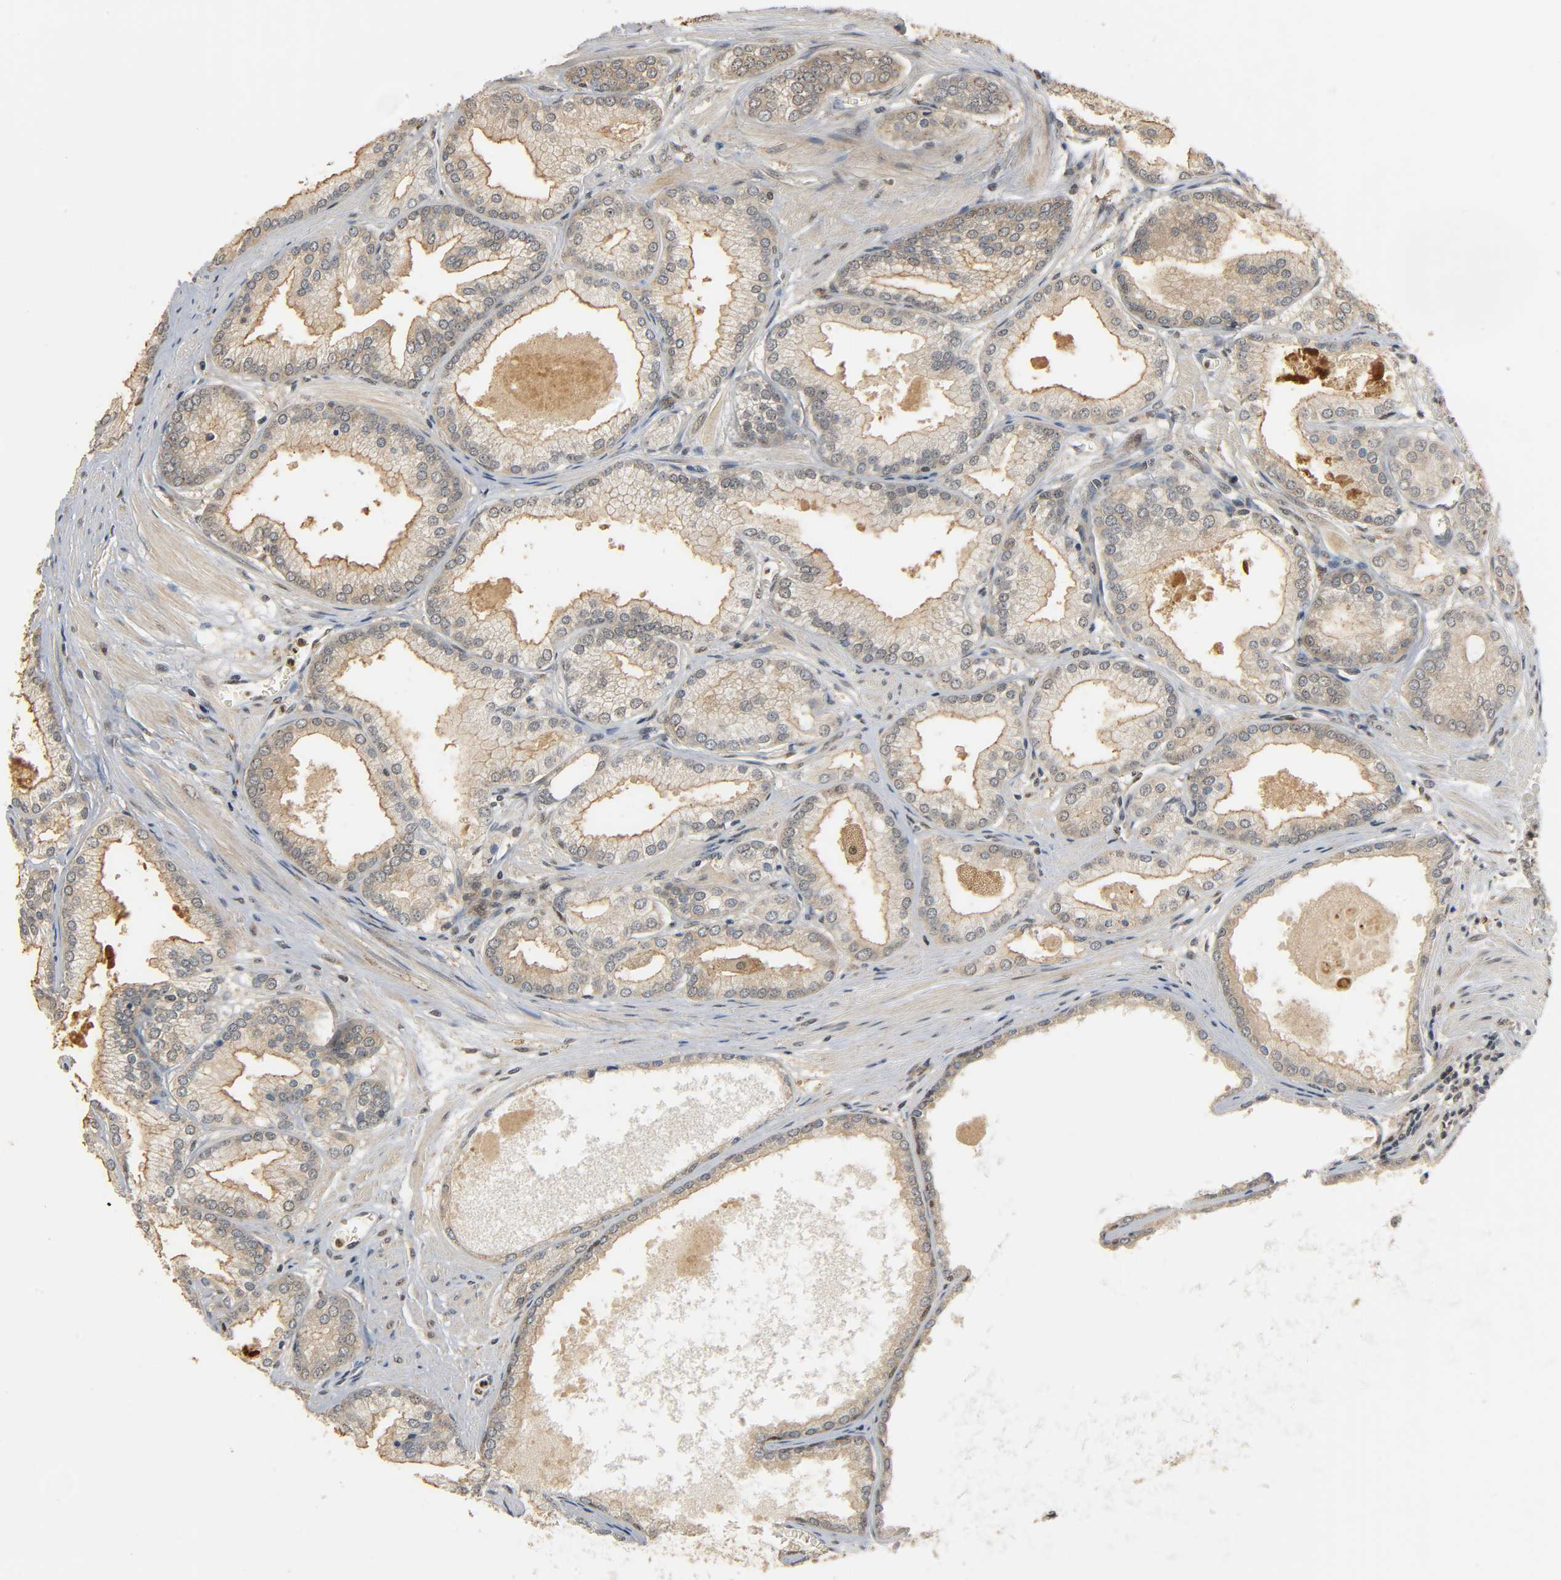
{"staining": {"intensity": "weak", "quantity": ">75%", "location": "cytoplasmic/membranous"}, "tissue": "prostate cancer", "cell_type": "Tumor cells", "image_type": "cancer", "snomed": [{"axis": "morphology", "description": "Adenocarcinoma, High grade"}, {"axis": "topography", "description": "Prostate"}], "caption": "This is an image of immunohistochemistry staining of prostate cancer, which shows weak expression in the cytoplasmic/membranous of tumor cells.", "gene": "ZFPM2", "patient": {"sex": "male", "age": 61}}